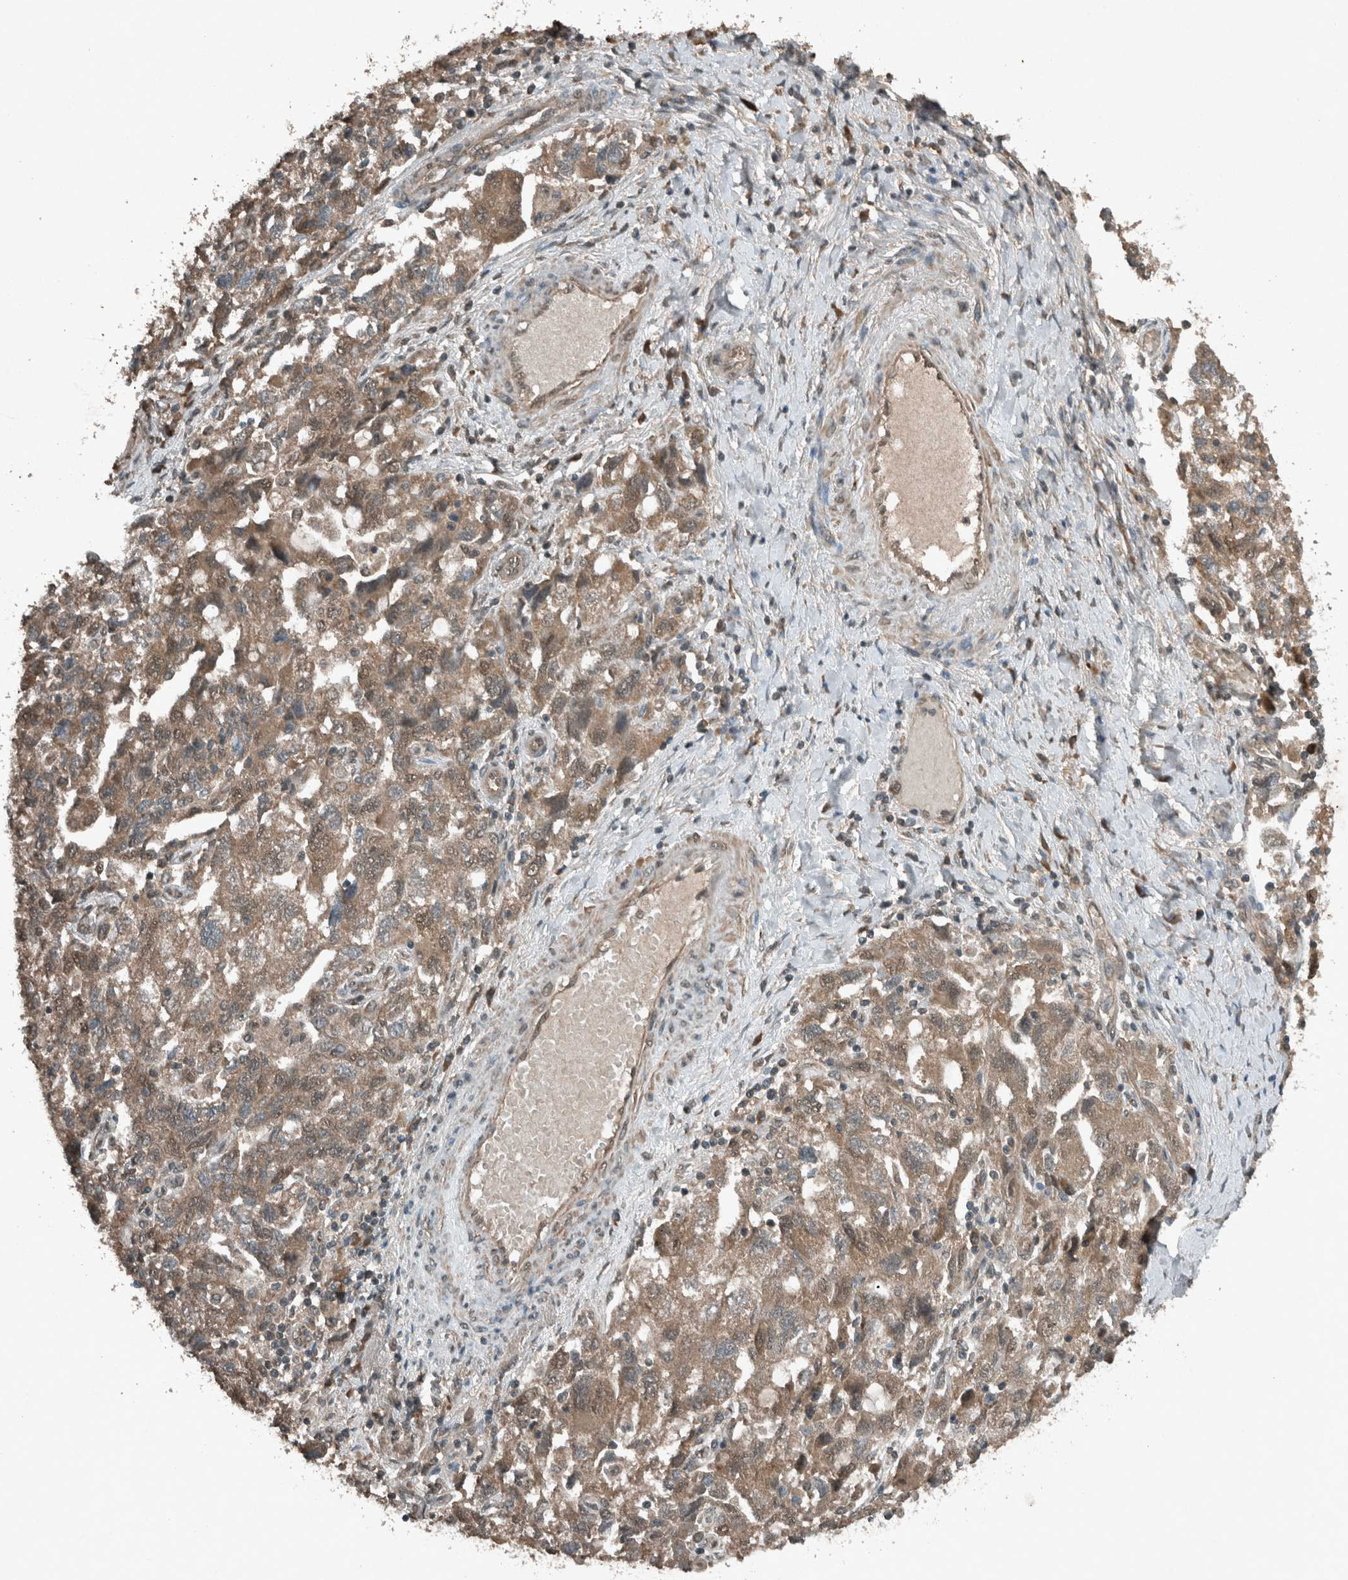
{"staining": {"intensity": "moderate", "quantity": ">75%", "location": "cytoplasmic/membranous"}, "tissue": "ovarian cancer", "cell_type": "Tumor cells", "image_type": "cancer", "snomed": [{"axis": "morphology", "description": "Carcinoma, NOS"}, {"axis": "morphology", "description": "Cystadenocarcinoma, serous, NOS"}, {"axis": "topography", "description": "Ovary"}], "caption": "Ovarian serous cystadenocarcinoma stained with a protein marker reveals moderate staining in tumor cells.", "gene": "ARHGEF12", "patient": {"sex": "female", "age": 69}}